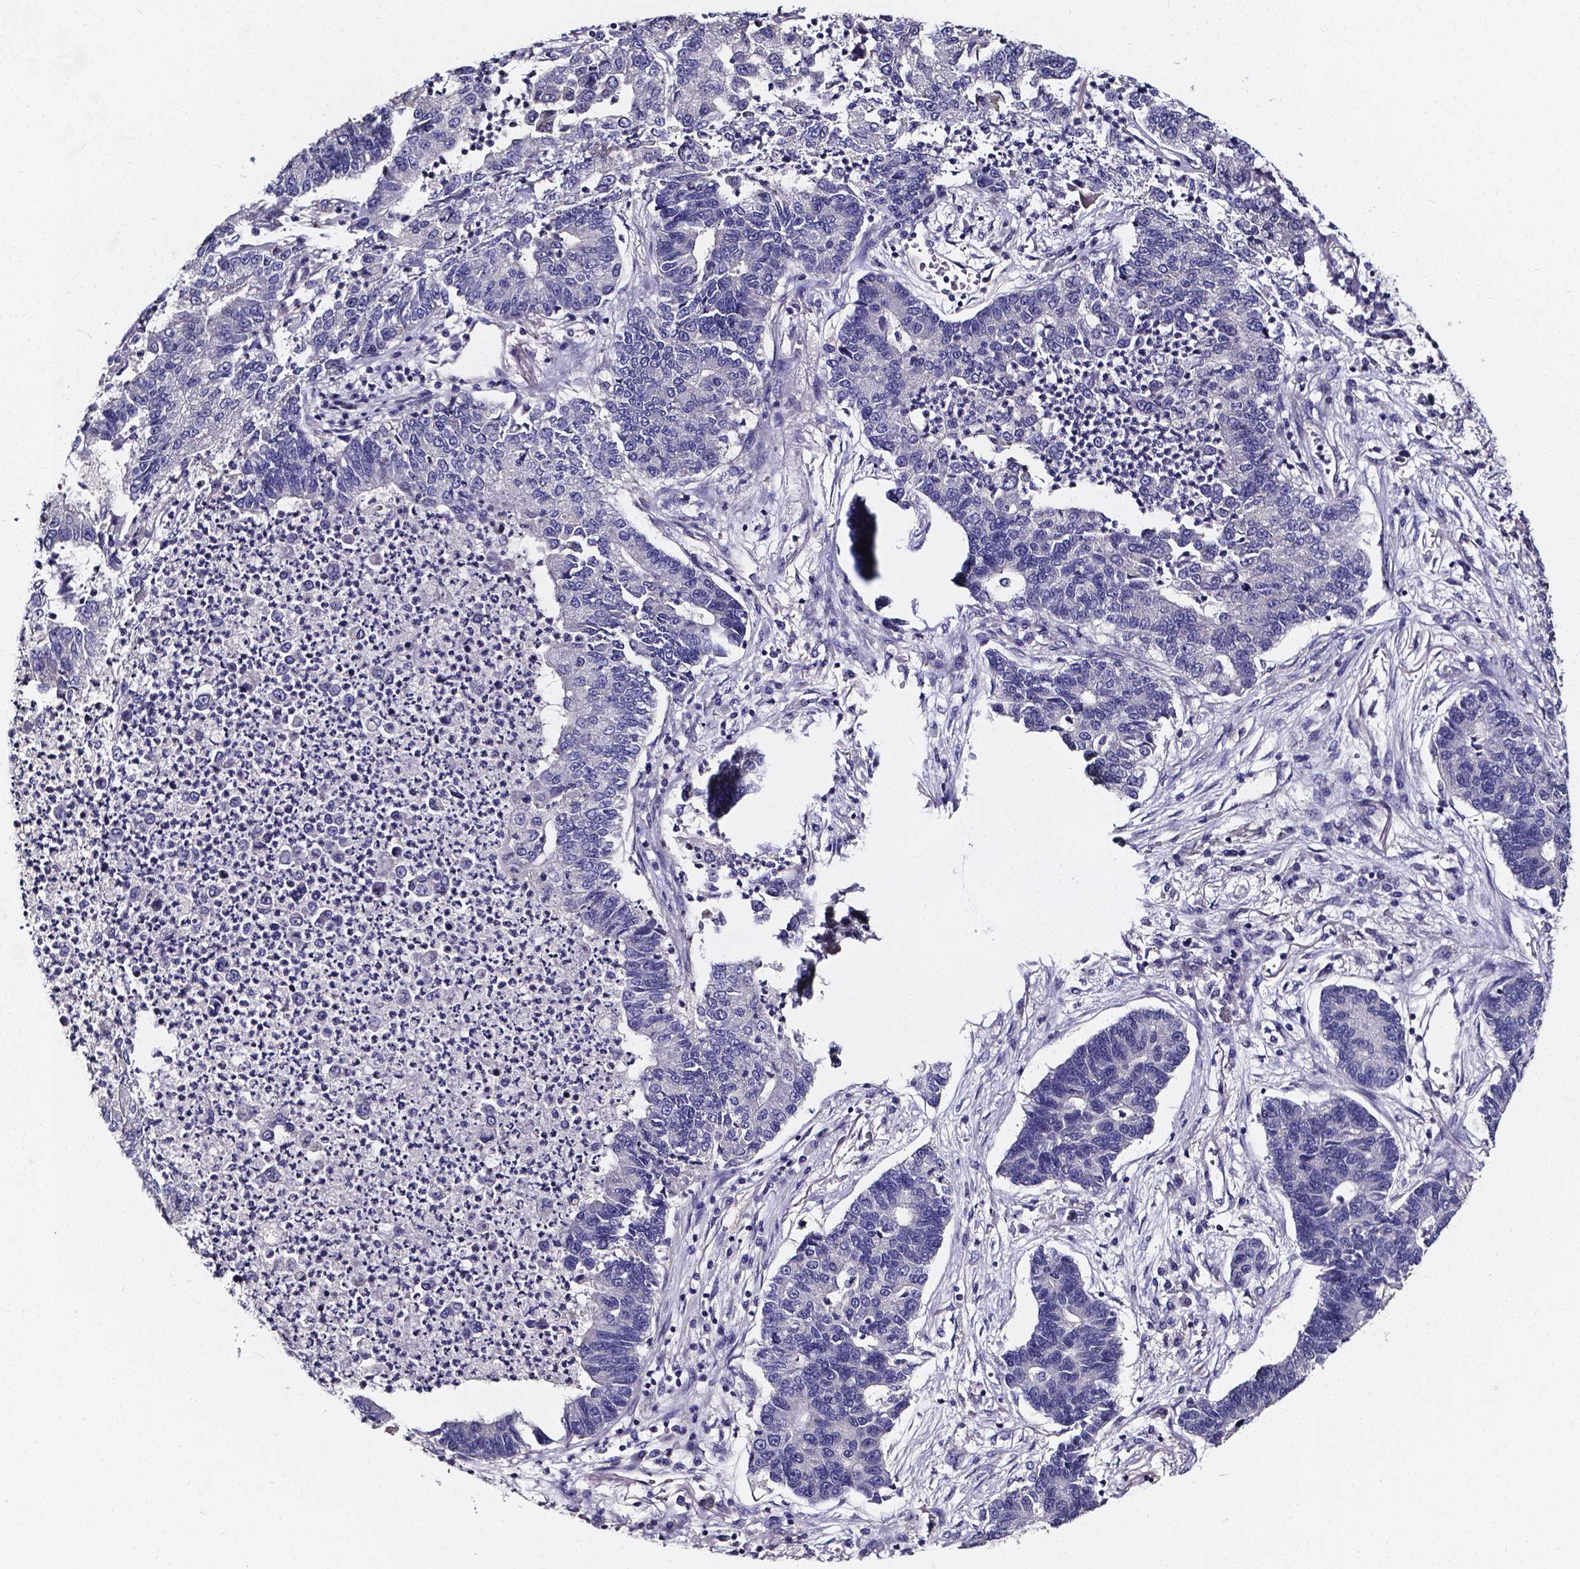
{"staining": {"intensity": "negative", "quantity": "none", "location": "none"}, "tissue": "lung cancer", "cell_type": "Tumor cells", "image_type": "cancer", "snomed": [{"axis": "morphology", "description": "Adenocarcinoma, NOS"}, {"axis": "topography", "description": "Lung"}], "caption": "Lung adenocarcinoma stained for a protein using immunohistochemistry shows no positivity tumor cells.", "gene": "CACNG8", "patient": {"sex": "female", "age": 57}}